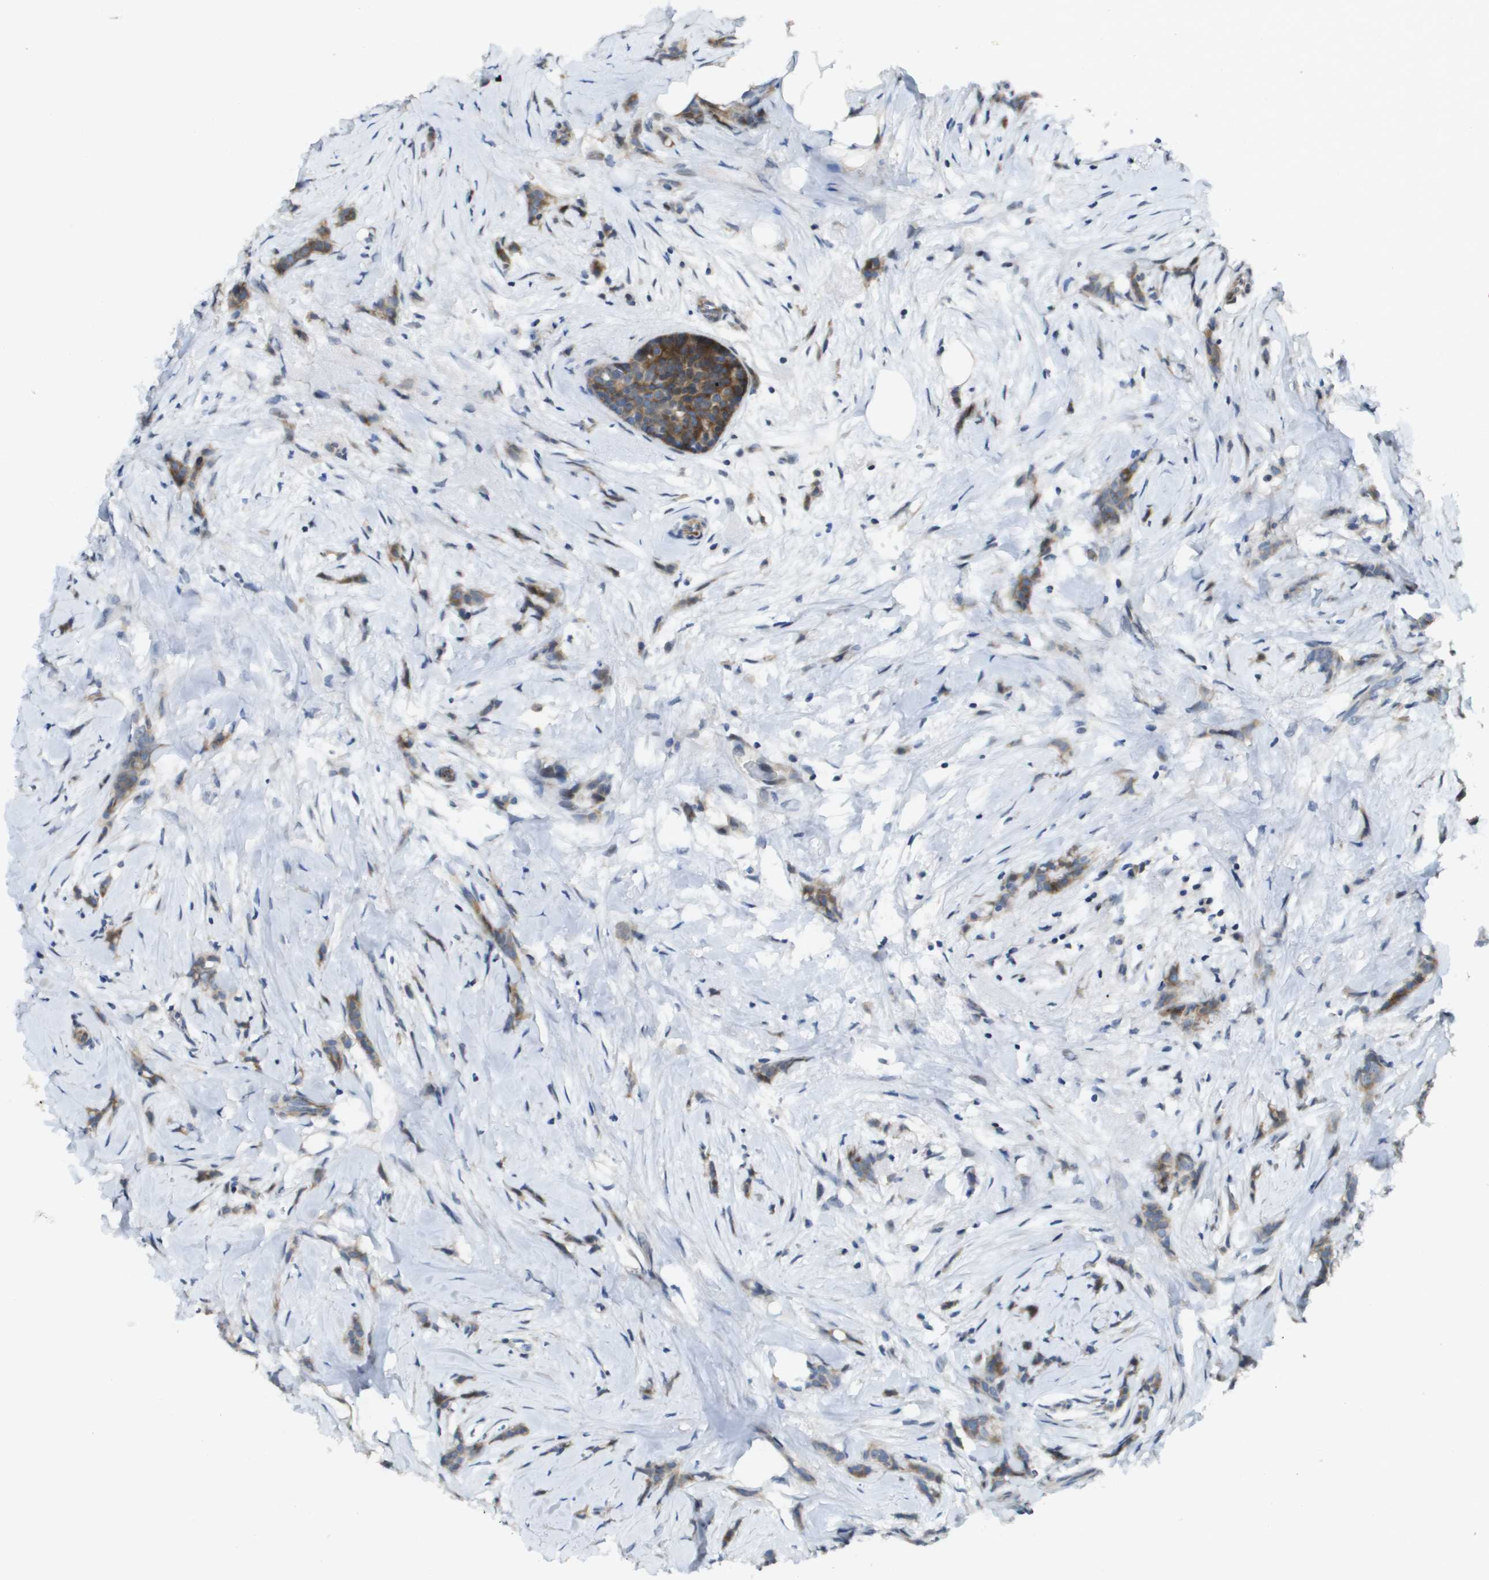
{"staining": {"intensity": "moderate", "quantity": ">75%", "location": "cytoplasmic/membranous"}, "tissue": "breast cancer", "cell_type": "Tumor cells", "image_type": "cancer", "snomed": [{"axis": "morphology", "description": "Lobular carcinoma, in situ"}, {"axis": "morphology", "description": "Lobular carcinoma"}, {"axis": "topography", "description": "Breast"}], "caption": "Protein expression analysis of human breast lobular carcinoma in situ reveals moderate cytoplasmic/membranous staining in approximately >75% of tumor cells.", "gene": "SCN4B", "patient": {"sex": "female", "age": 41}}